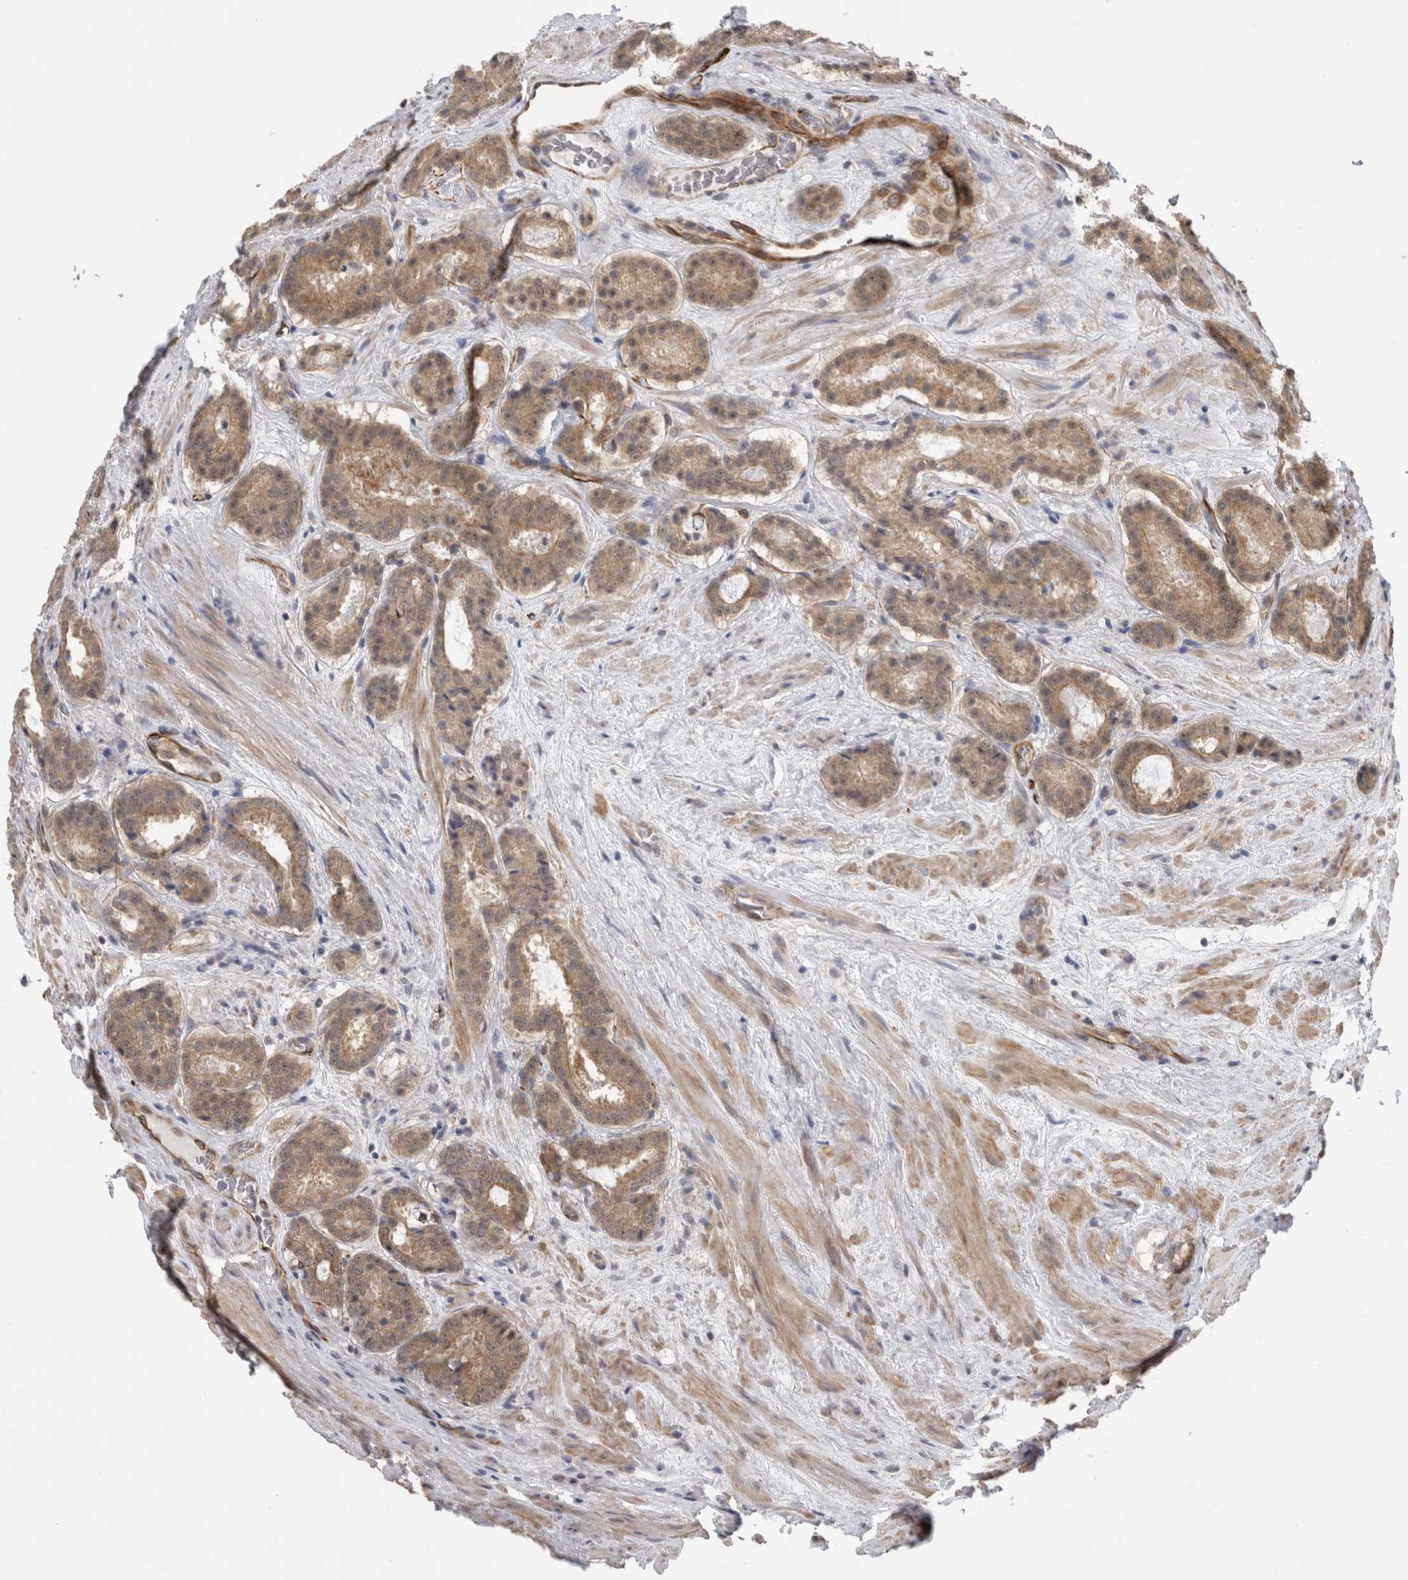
{"staining": {"intensity": "weak", "quantity": ">75%", "location": "cytoplasmic/membranous"}, "tissue": "prostate cancer", "cell_type": "Tumor cells", "image_type": "cancer", "snomed": [{"axis": "morphology", "description": "Adenocarcinoma, Low grade"}, {"axis": "topography", "description": "Prostate"}], "caption": "Human low-grade adenocarcinoma (prostate) stained for a protein (brown) reveals weak cytoplasmic/membranous positive positivity in approximately >75% of tumor cells.", "gene": "FAM83H", "patient": {"sex": "male", "age": 69}}